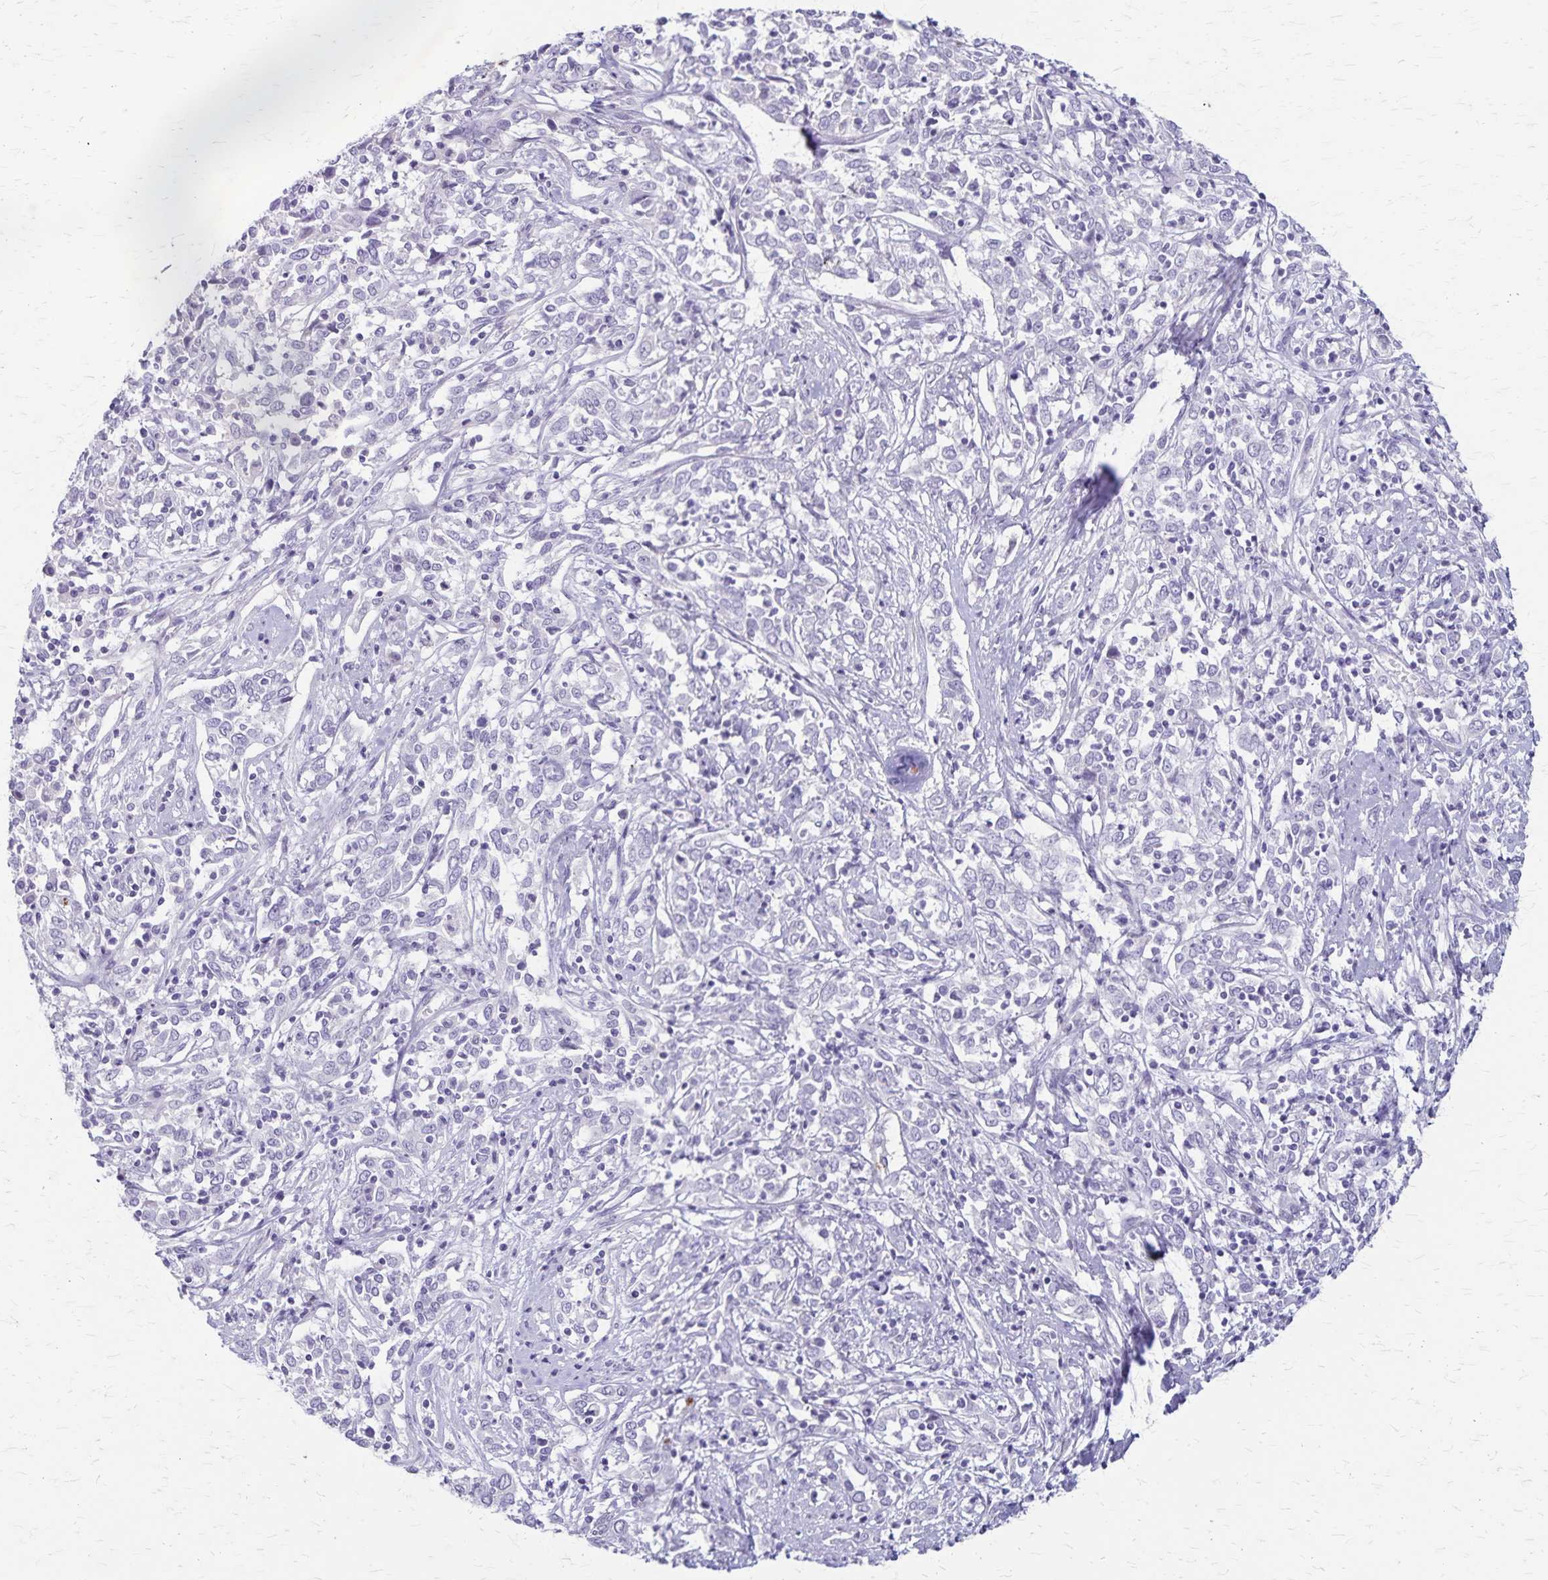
{"staining": {"intensity": "negative", "quantity": "none", "location": "none"}, "tissue": "cervical cancer", "cell_type": "Tumor cells", "image_type": "cancer", "snomed": [{"axis": "morphology", "description": "Adenocarcinoma, NOS"}, {"axis": "topography", "description": "Cervix"}], "caption": "This is an IHC photomicrograph of cervical cancer. There is no staining in tumor cells.", "gene": "RASL10B", "patient": {"sex": "female", "age": 40}}